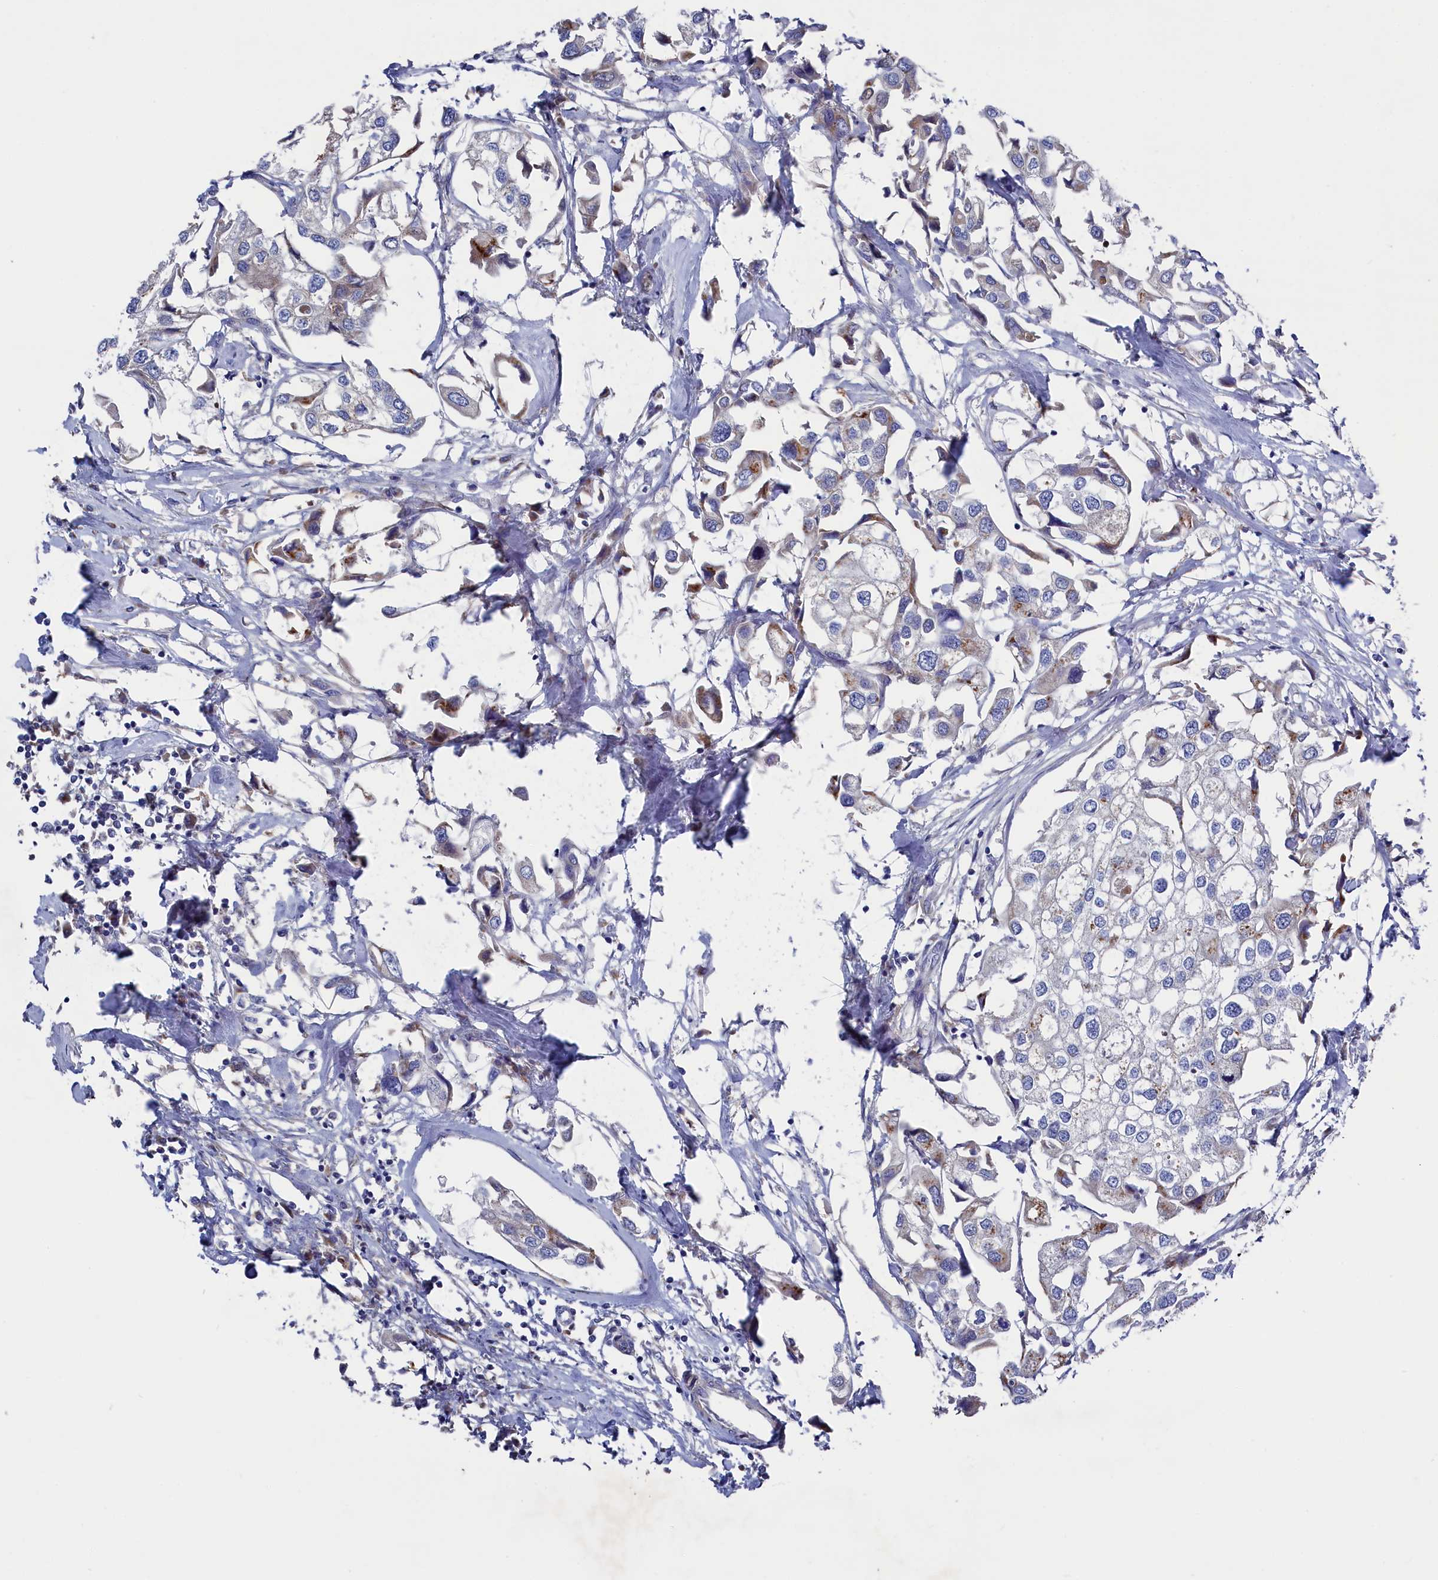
{"staining": {"intensity": "negative", "quantity": "none", "location": "none"}, "tissue": "urothelial cancer", "cell_type": "Tumor cells", "image_type": "cancer", "snomed": [{"axis": "morphology", "description": "Urothelial carcinoma, High grade"}, {"axis": "topography", "description": "Urinary bladder"}], "caption": "This is an IHC histopathology image of human urothelial cancer. There is no staining in tumor cells.", "gene": "GPR108", "patient": {"sex": "male", "age": 64}}